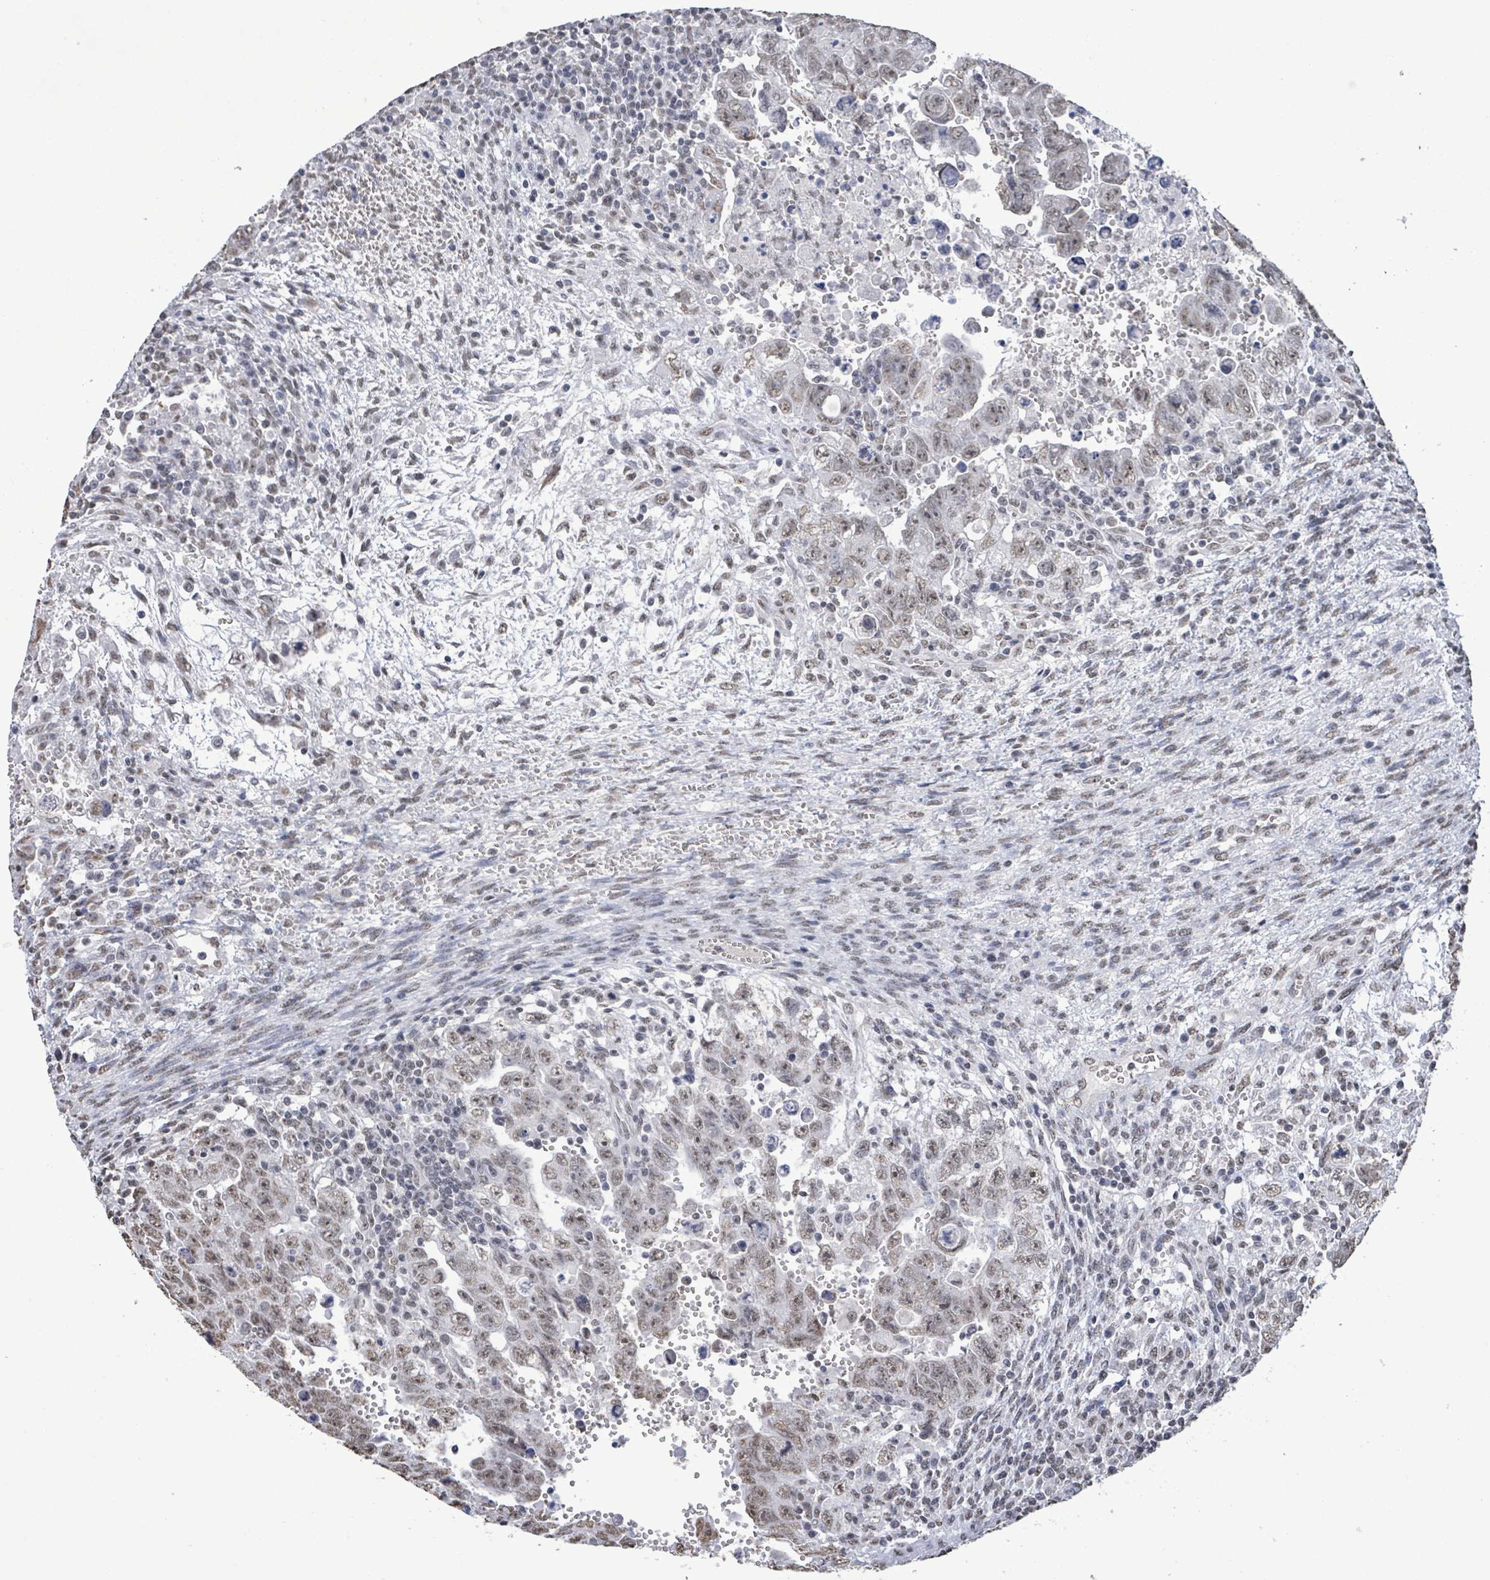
{"staining": {"intensity": "weak", "quantity": ">75%", "location": "nuclear"}, "tissue": "testis cancer", "cell_type": "Tumor cells", "image_type": "cancer", "snomed": [{"axis": "morphology", "description": "Carcinoma, Embryonal, NOS"}, {"axis": "topography", "description": "Testis"}], "caption": "Protein positivity by IHC exhibits weak nuclear expression in approximately >75% of tumor cells in testis cancer (embryonal carcinoma). The protein is shown in brown color, while the nuclei are stained blue.", "gene": "SAMD14", "patient": {"sex": "male", "age": 28}}